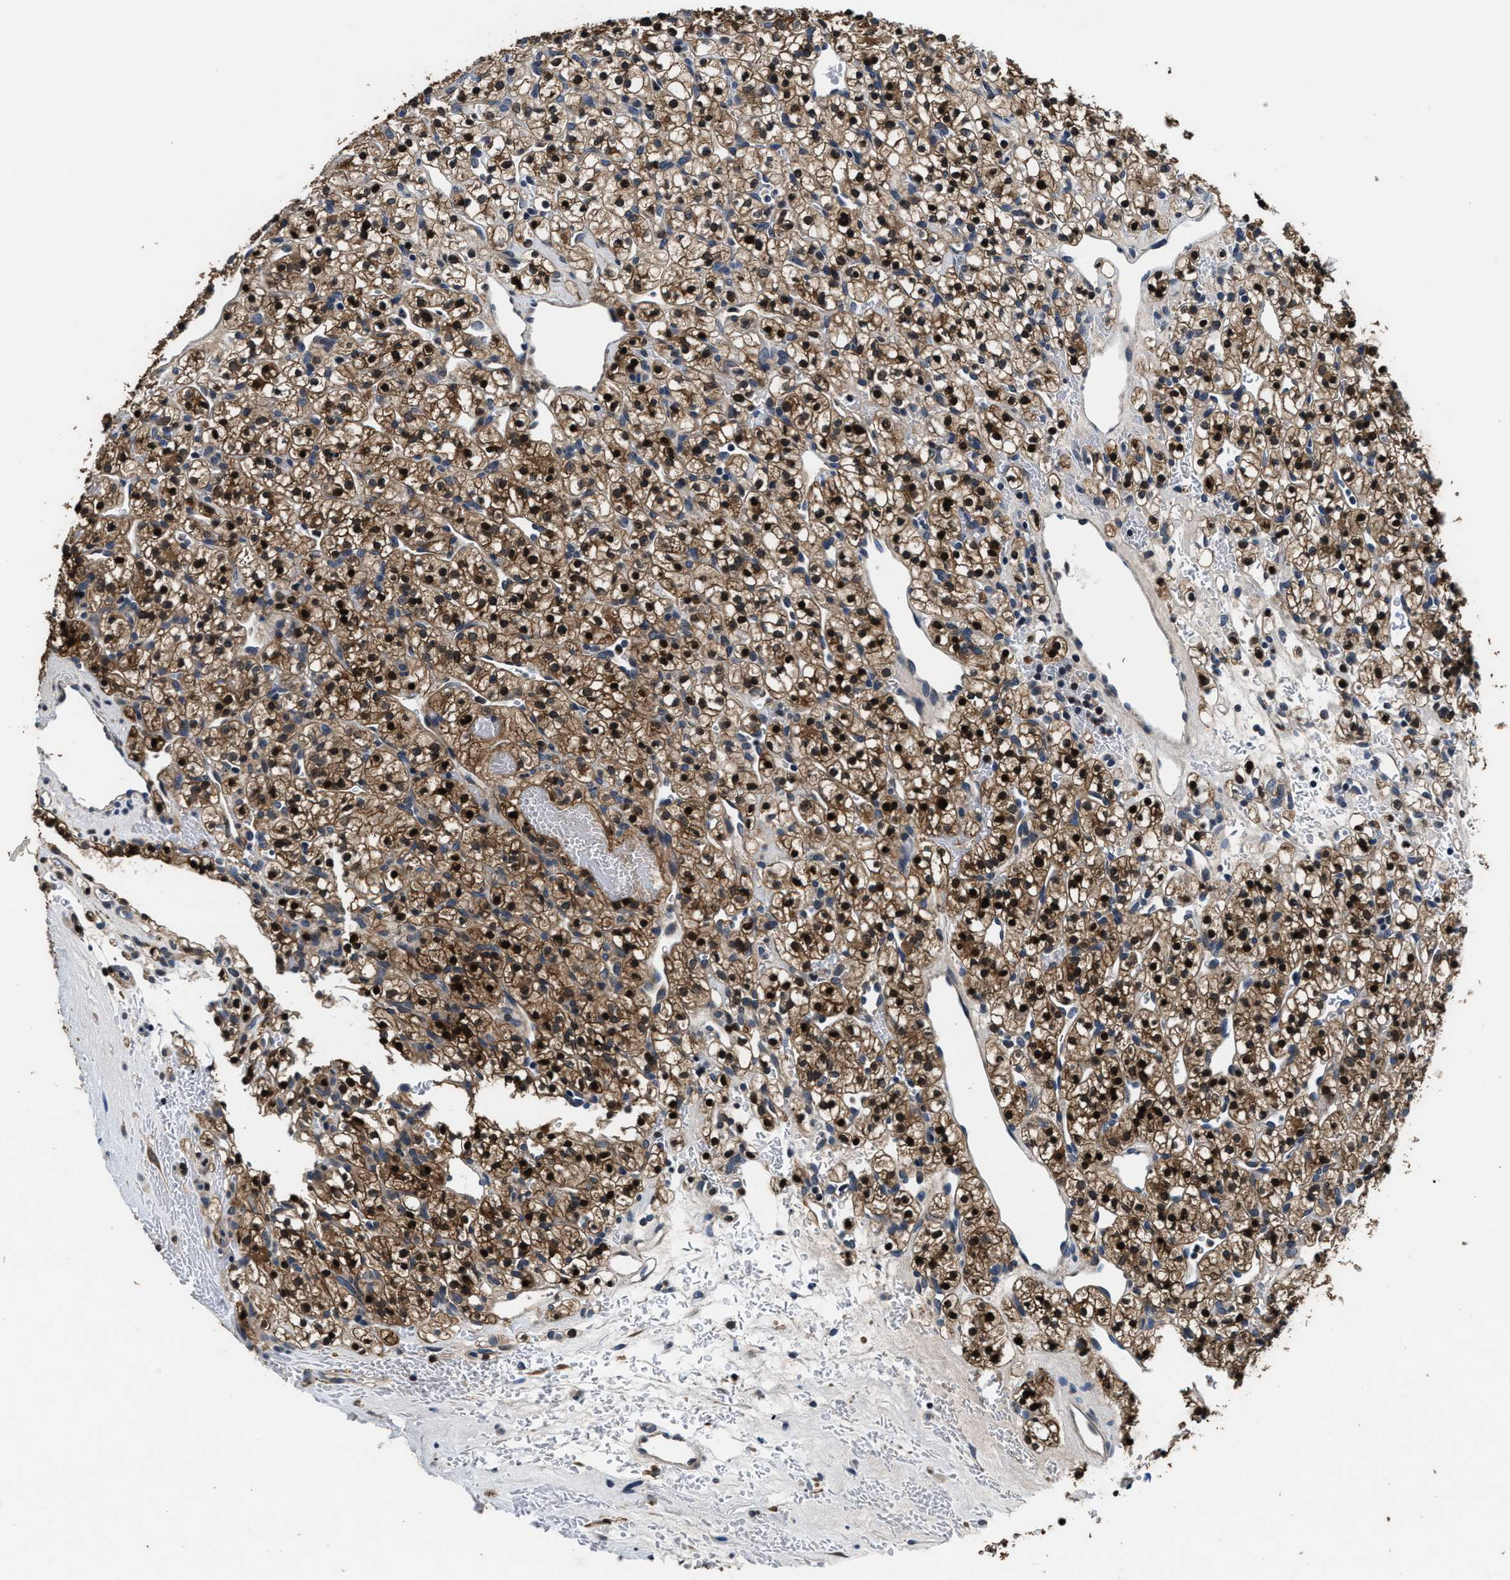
{"staining": {"intensity": "strong", "quantity": ">75%", "location": "cytoplasmic/membranous,nuclear"}, "tissue": "renal cancer", "cell_type": "Tumor cells", "image_type": "cancer", "snomed": [{"axis": "morphology", "description": "Adenocarcinoma, NOS"}, {"axis": "topography", "description": "Kidney"}], "caption": "Protein staining by immunohistochemistry (IHC) demonstrates strong cytoplasmic/membranous and nuclear positivity in about >75% of tumor cells in adenocarcinoma (renal).", "gene": "PHPT1", "patient": {"sex": "female", "age": 57}}